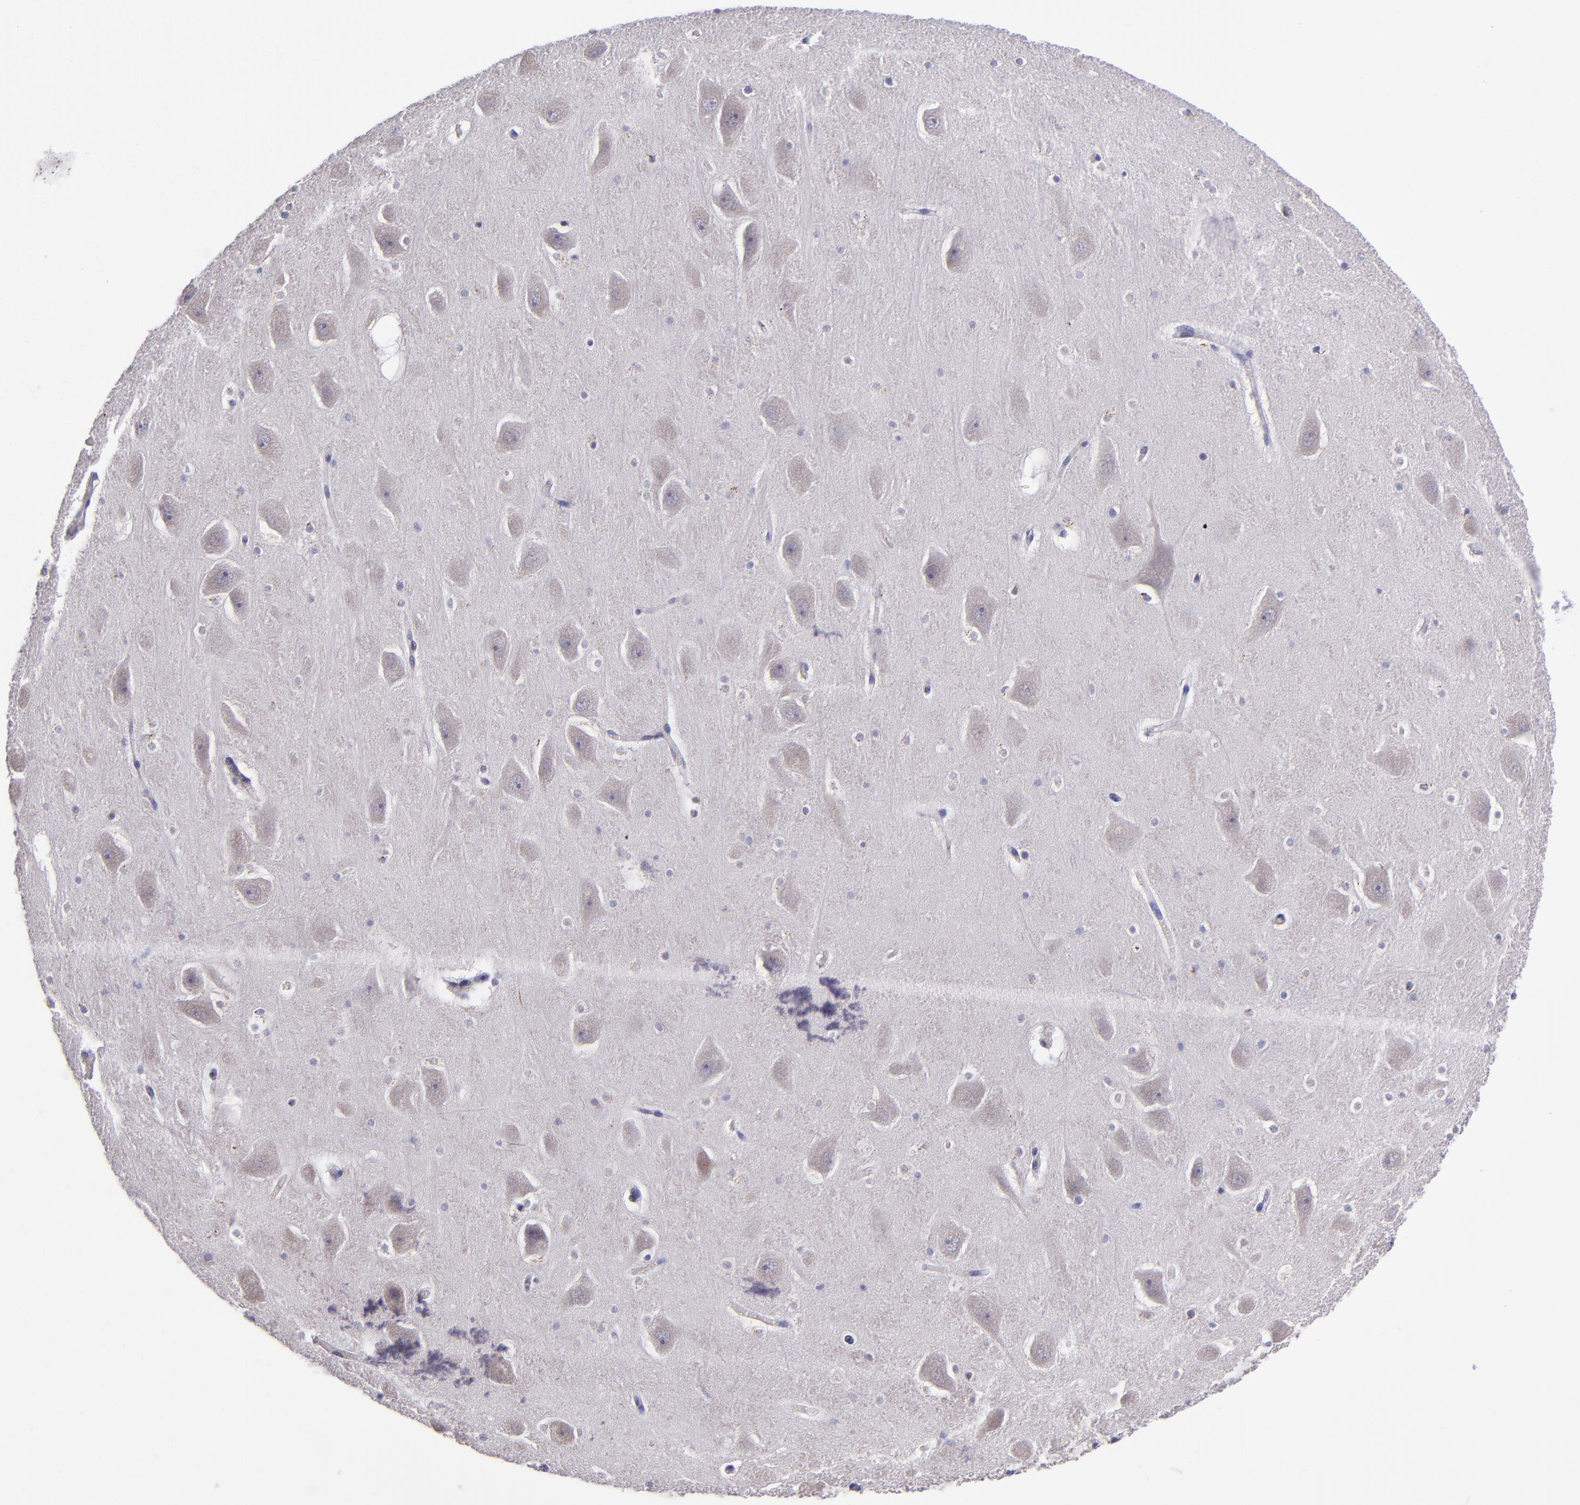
{"staining": {"intensity": "negative", "quantity": "none", "location": "none"}, "tissue": "hippocampus", "cell_type": "Glial cells", "image_type": "normal", "snomed": [{"axis": "morphology", "description": "Normal tissue, NOS"}, {"axis": "topography", "description": "Hippocampus"}], "caption": "This is an immunohistochemistry photomicrograph of normal human hippocampus. There is no staining in glial cells.", "gene": "RAB41", "patient": {"sex": "male", "age": 45}}